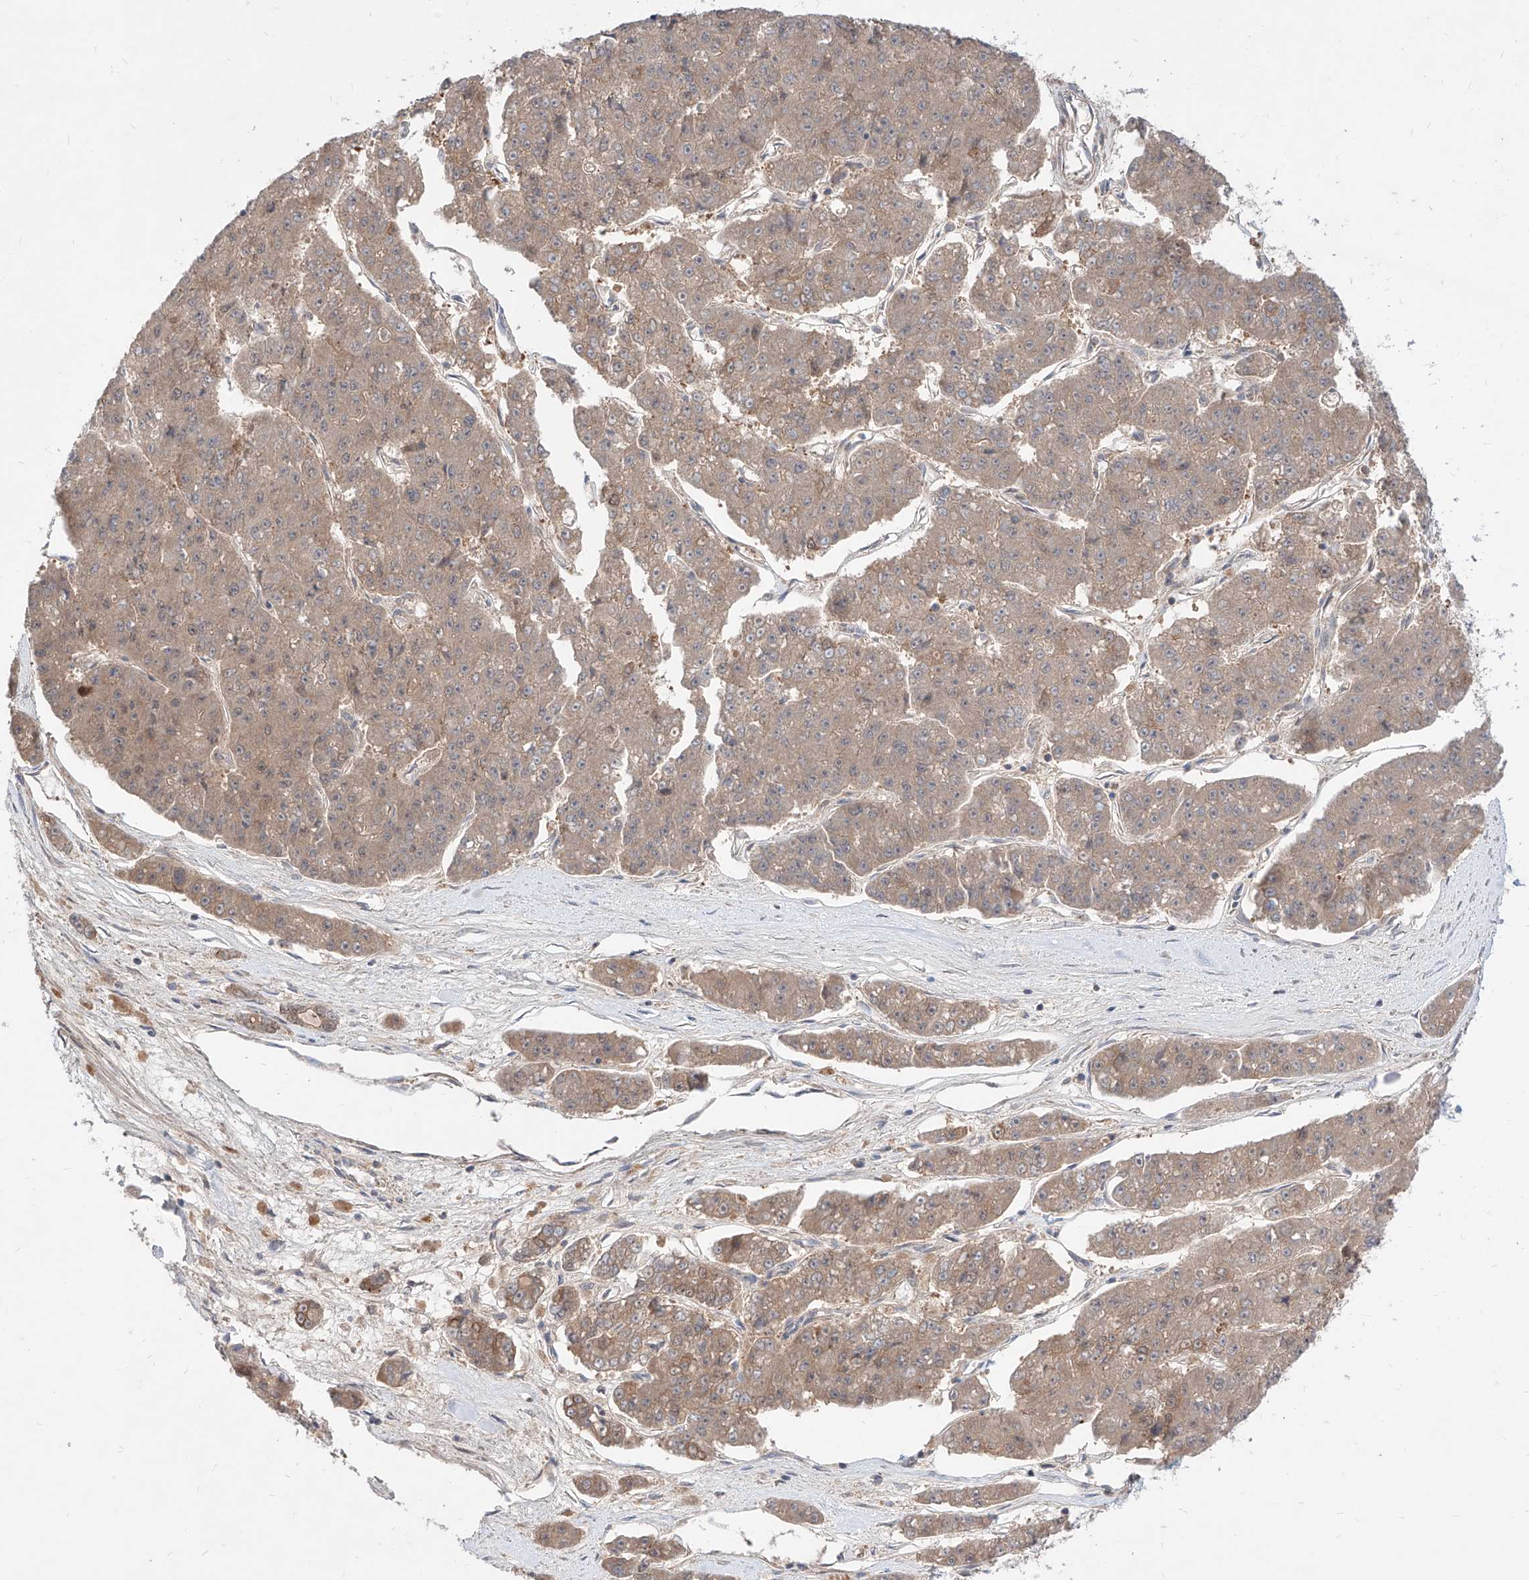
{"staining": {"intensity": "moderate", "quantity": ">75%", "location": "cytoplasmic/membranous"}, "tissue": "pancreatic cancer", "cell_type": "Tumor cells", "image_type": "cancer", "snomed": [{"axis": "morphology", "description": "Adenocarcinoma, NOS"}, {"axis": "topography", "description": "Pancreas"}], "caption": "Brown immunohistochemical staining in human pancreatic adenocarcinoma displays moderate cytoplasmic/membranous expression in approximately >75% of tumor cells. Immunohistochemistry (ihc) stains the protein of interest in brown and the nuclei are stained blue.", "gene": "TSNAX", "patient": {"sex": "male", "age": 50}}